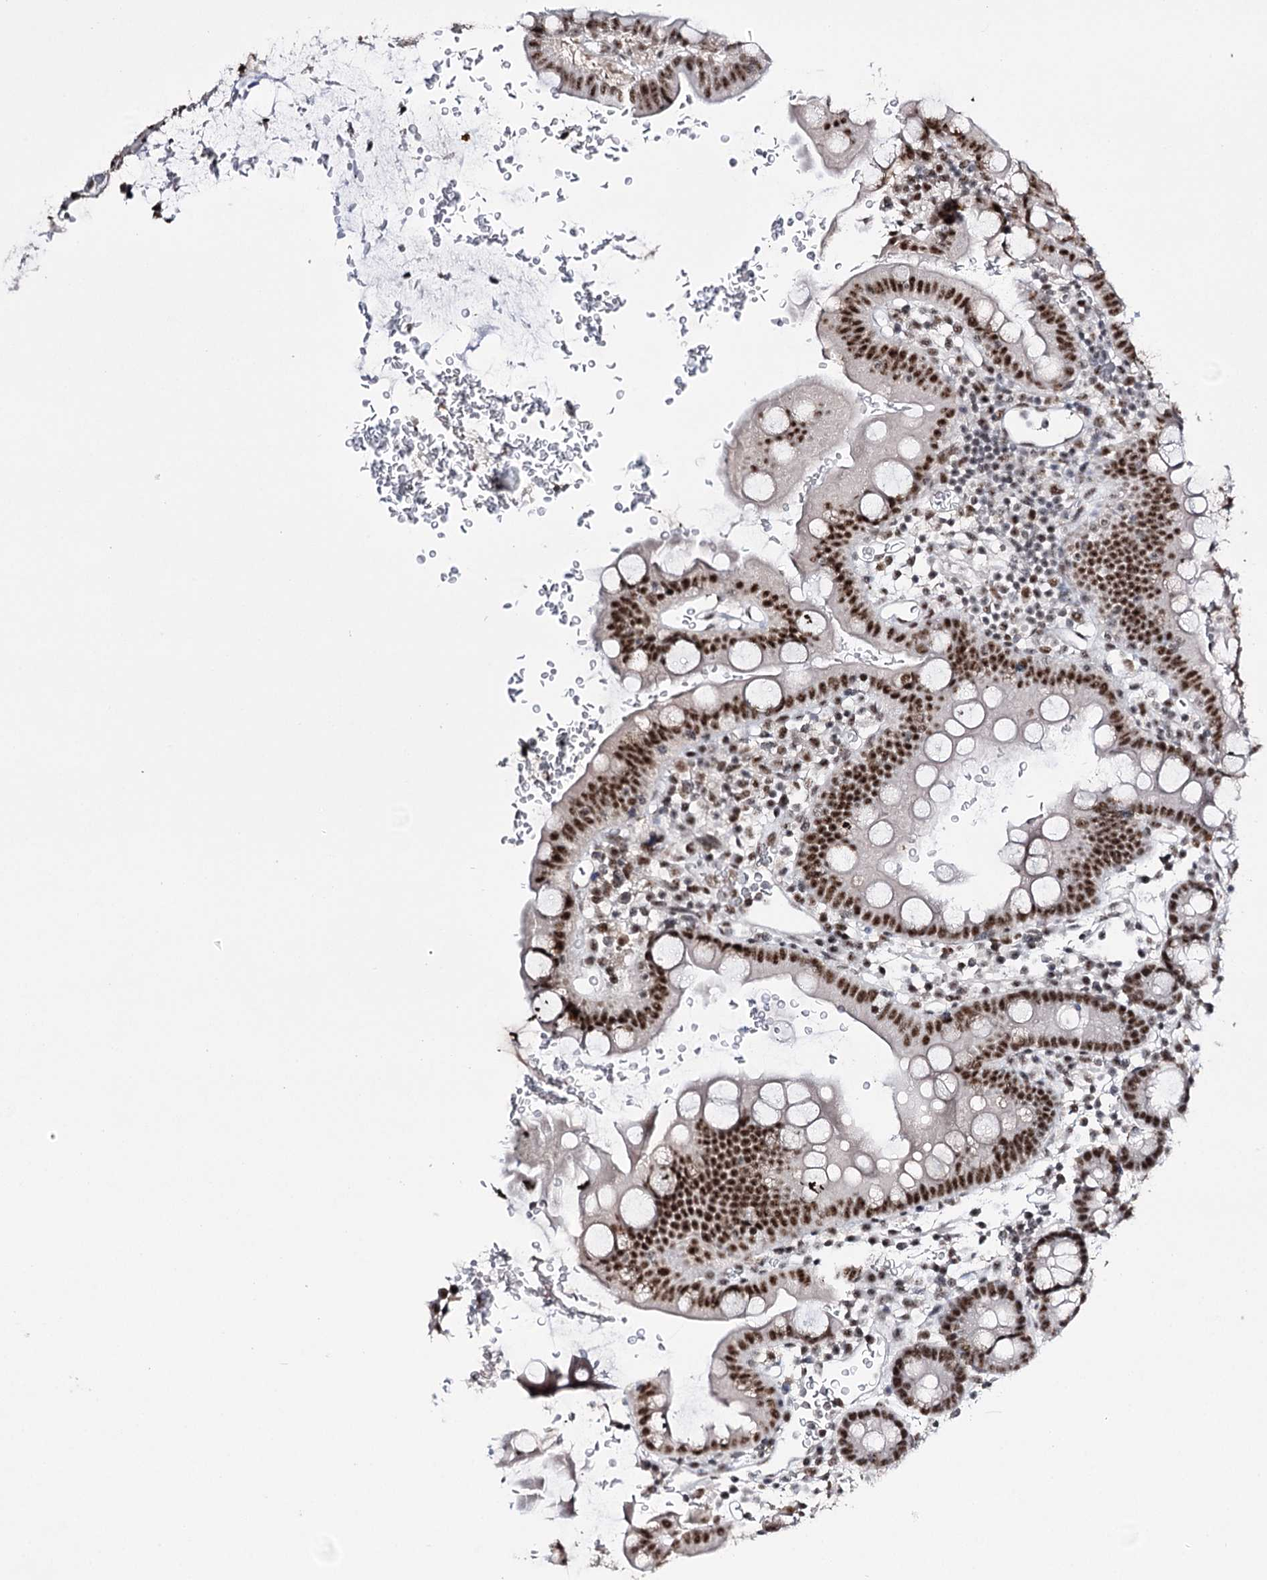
{"staining": {"intensity": "strong", "quantity": ">75%", "location": "nuclear"}, "tissue": "small intestine", "cell_type": "Glandular cells", "image_type": "normal", "snomed": [{"axis": "morphology", "description": "Normal tissue, NOS"}, {"axis": "topography", "description": "Stomach, upper"}, {"axis": "topography", "description": "Stomach, lower"}, {"axis": "topography", "description": "Small intestine"}], "caption": "High-magnification brightfield microscopy of unremarkable small intestine stained with DAB (brown) and counterstained with hematoxylin (blue). glandular cells exhibit strong nuclear positivity is appreciated in about>75% of cells.", "gene": "PRPF40A", "patient": {"sex": "male", "age": 68}}